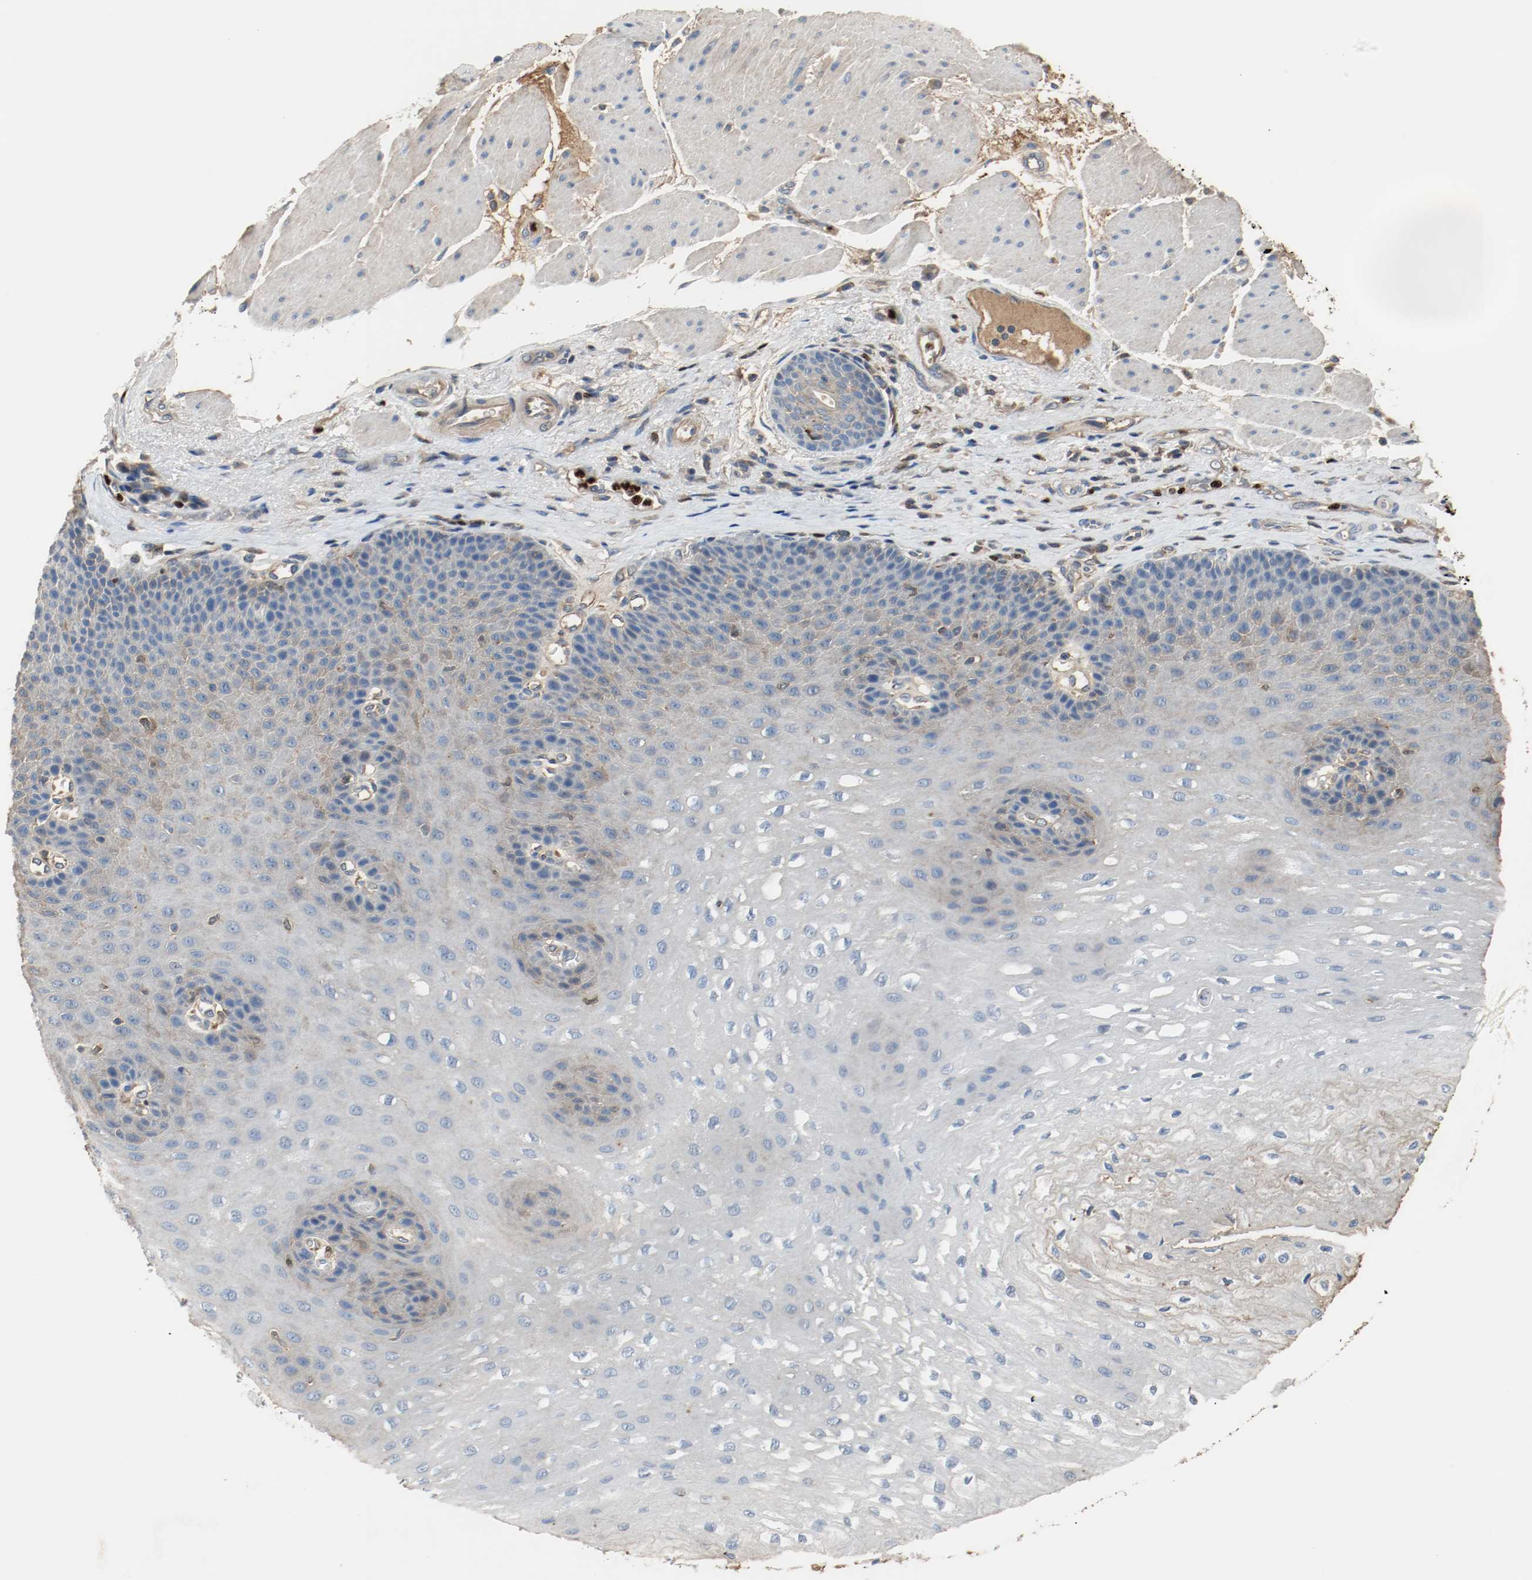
{"staining": {"intensity": "weak", "quantity": "<25%", "location": "cytoplasmic/membranous"}, "tissue": "esophagus", "cell_type": "Squamous epithelial cells", "image_type": "normal", "snomed": [{"axis": "morphology", "description": "Normal tissue, NOS"}, {"axis": "topography", "description": "Esophagus"}], "caption": "DAB (3,3'-diaminobenzidine) immunohistochemical staining of benign esophagus displays no significant staining in squamous epithelial cells. (Brightfield microscopy of DAB (3,3'-diaminobenzidine) immunohistochemistry at high magnification).", "gene": "BLK", "patient": {"sex": "female", "age": 72}}